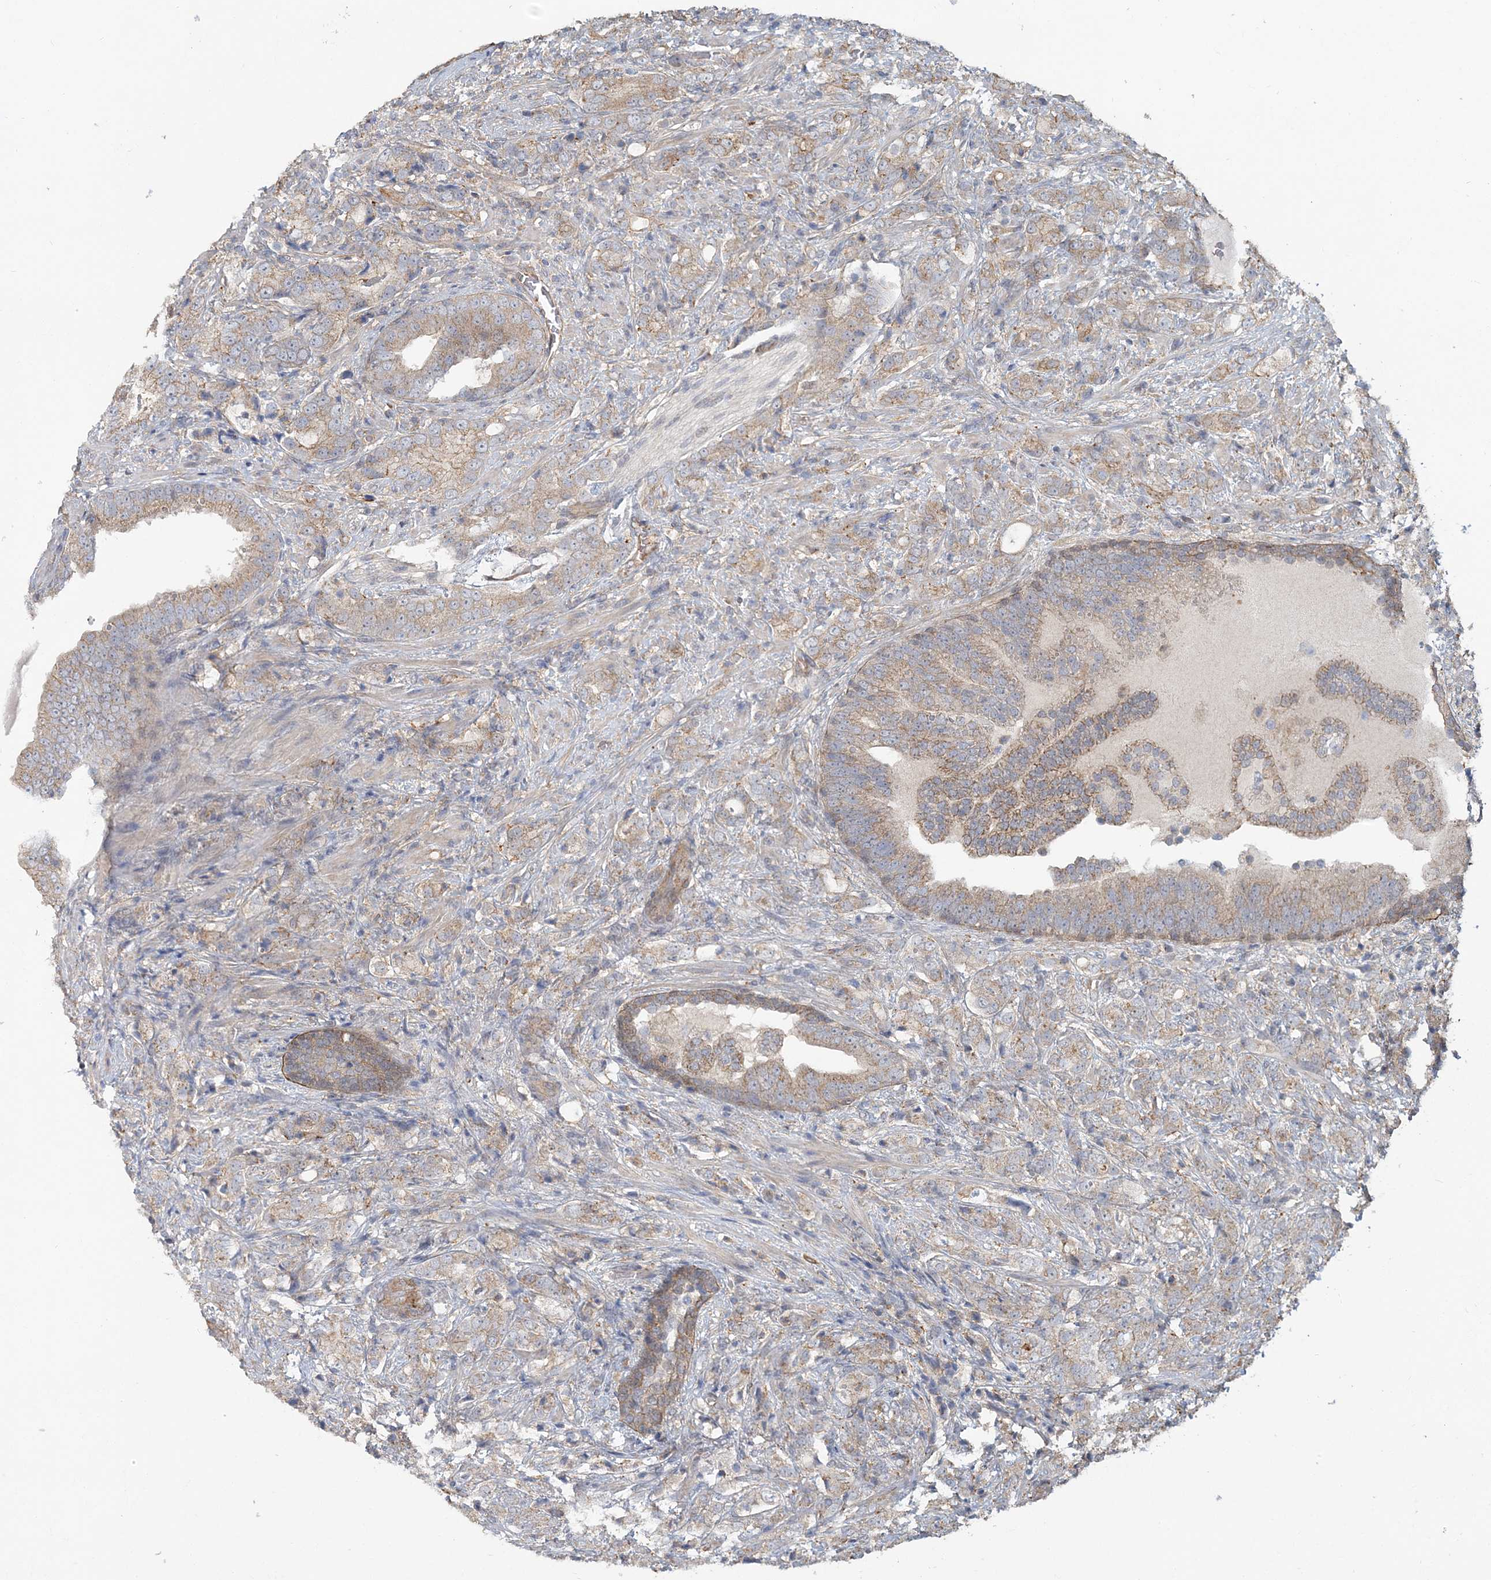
{"staining": {"intensity": "weak", "quantity": "25%-75%", "location": "cytoplasmic/membranous"}, "tissue": "prostate cancer", "cell_type": "Tumor cells", "image_type": "cancer", "snomed": [{"axis": "morphology", "description": "Adenocarcinoma, High grade"}, {"axis": "topography", "description": "Prostate"}], "caption": "Prostate cancer (adenocarcinoma (high-grade)) stained with IHC reveals weak cytoplasmic/membranous expression in approximately 25%-75% of tumor cells.", "gene": "MAT2B", "patient": {"sex": "male", "age": 57}}